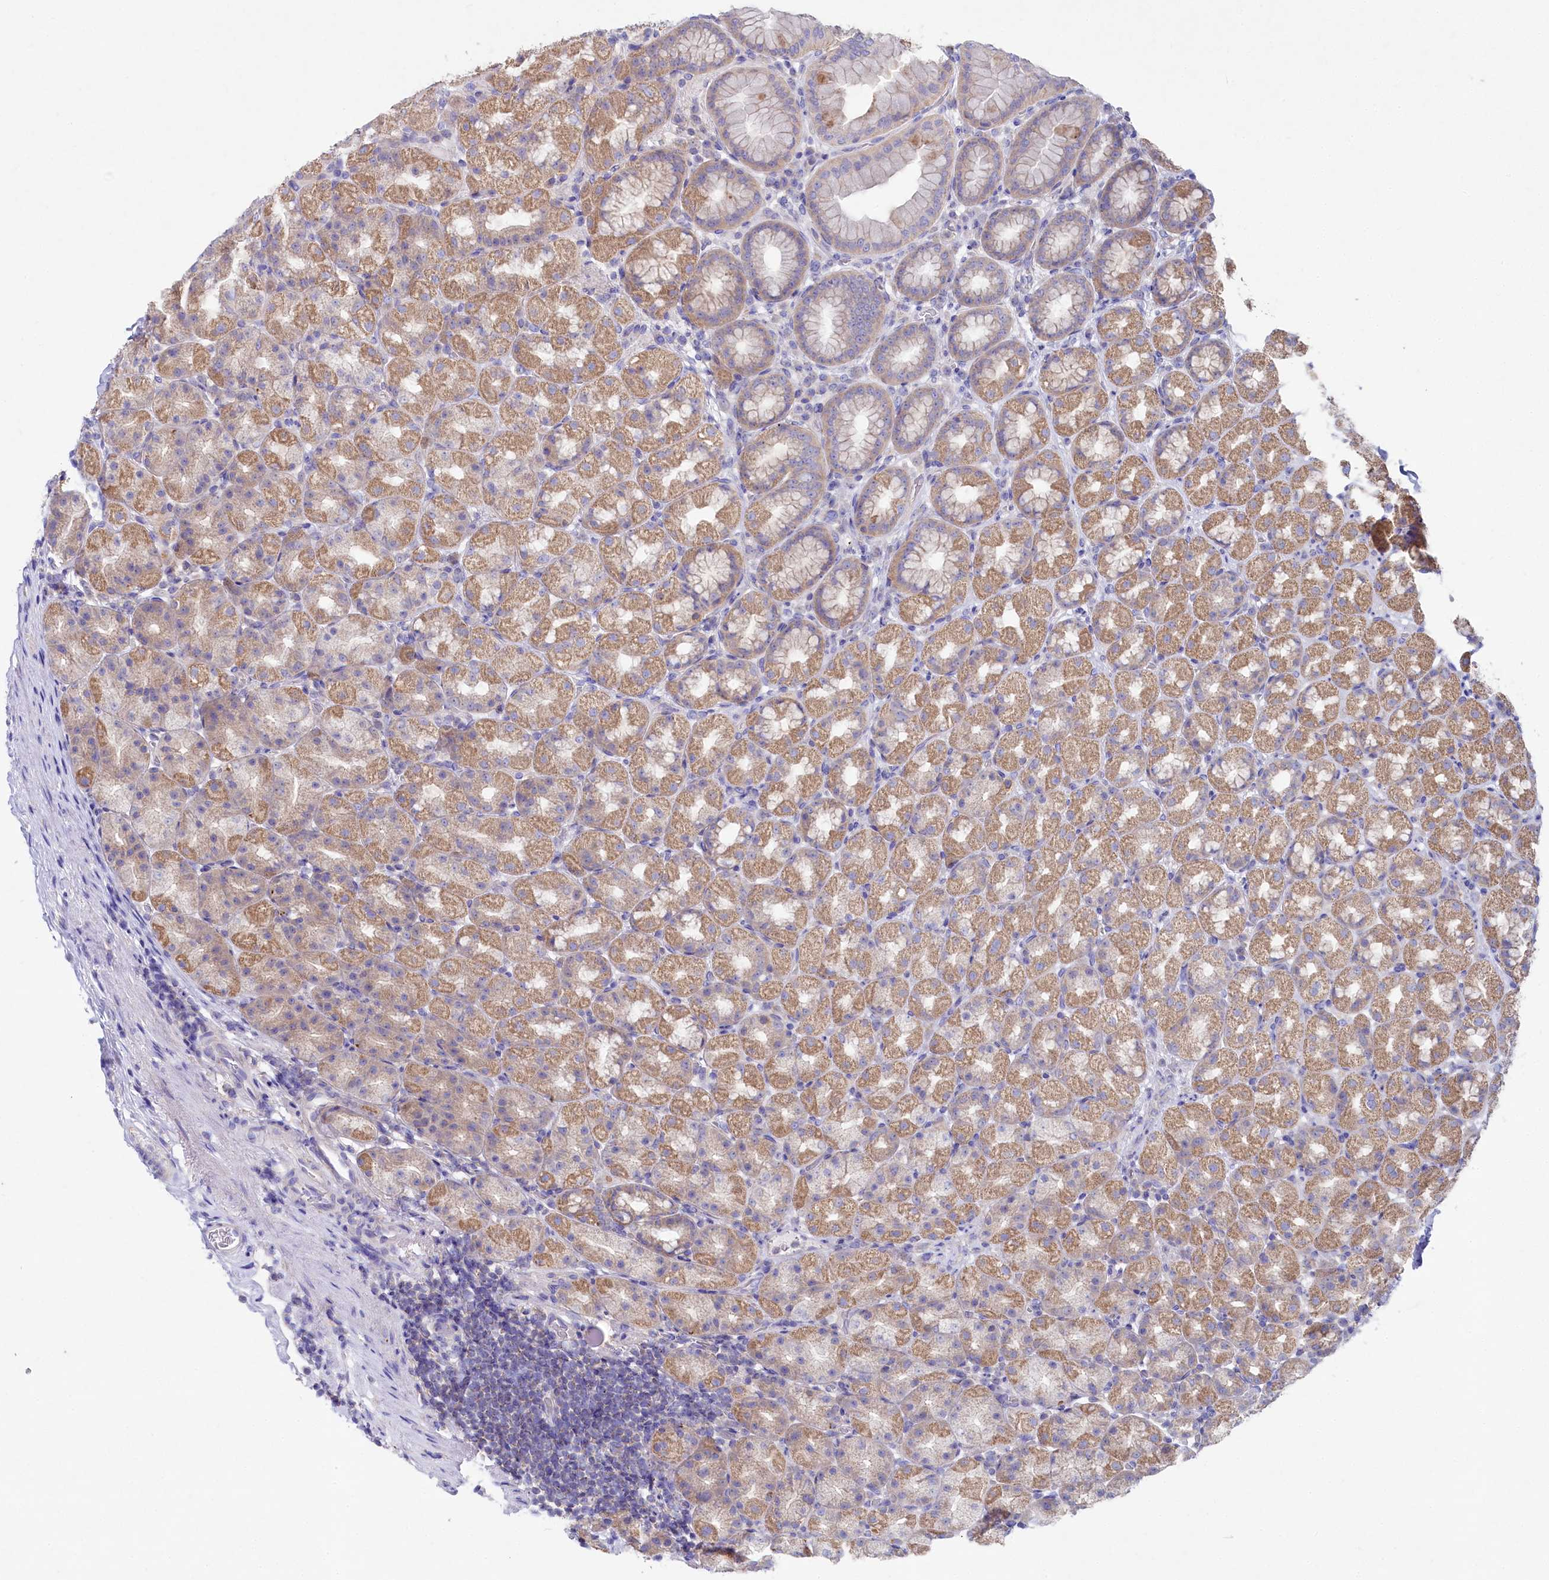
{"staining": {"intensity": "moderate", "quantity": "25%-75%", "location": "cytoplasmic/membranous"}, "tissue": "stomach", "cell_type": "Glandular cells", "image_type": "normal", "snomed": [{"axis": "morphology", "description": "Normal tissue, NOS"}, {"axis": "topography", "description": "Stomach, upper"}], "caption": "High-magnification brightfield microscopy of unremarkable stomach stained with DAB (brown) and counterstained with hematoxylin (blue). glandular cells exhibit moderate cytoplasmic/membranous staining is identified in about25%-75% of cells.", "gene": "VPS26B", "patient": {"sex": "male", "age": 68}}